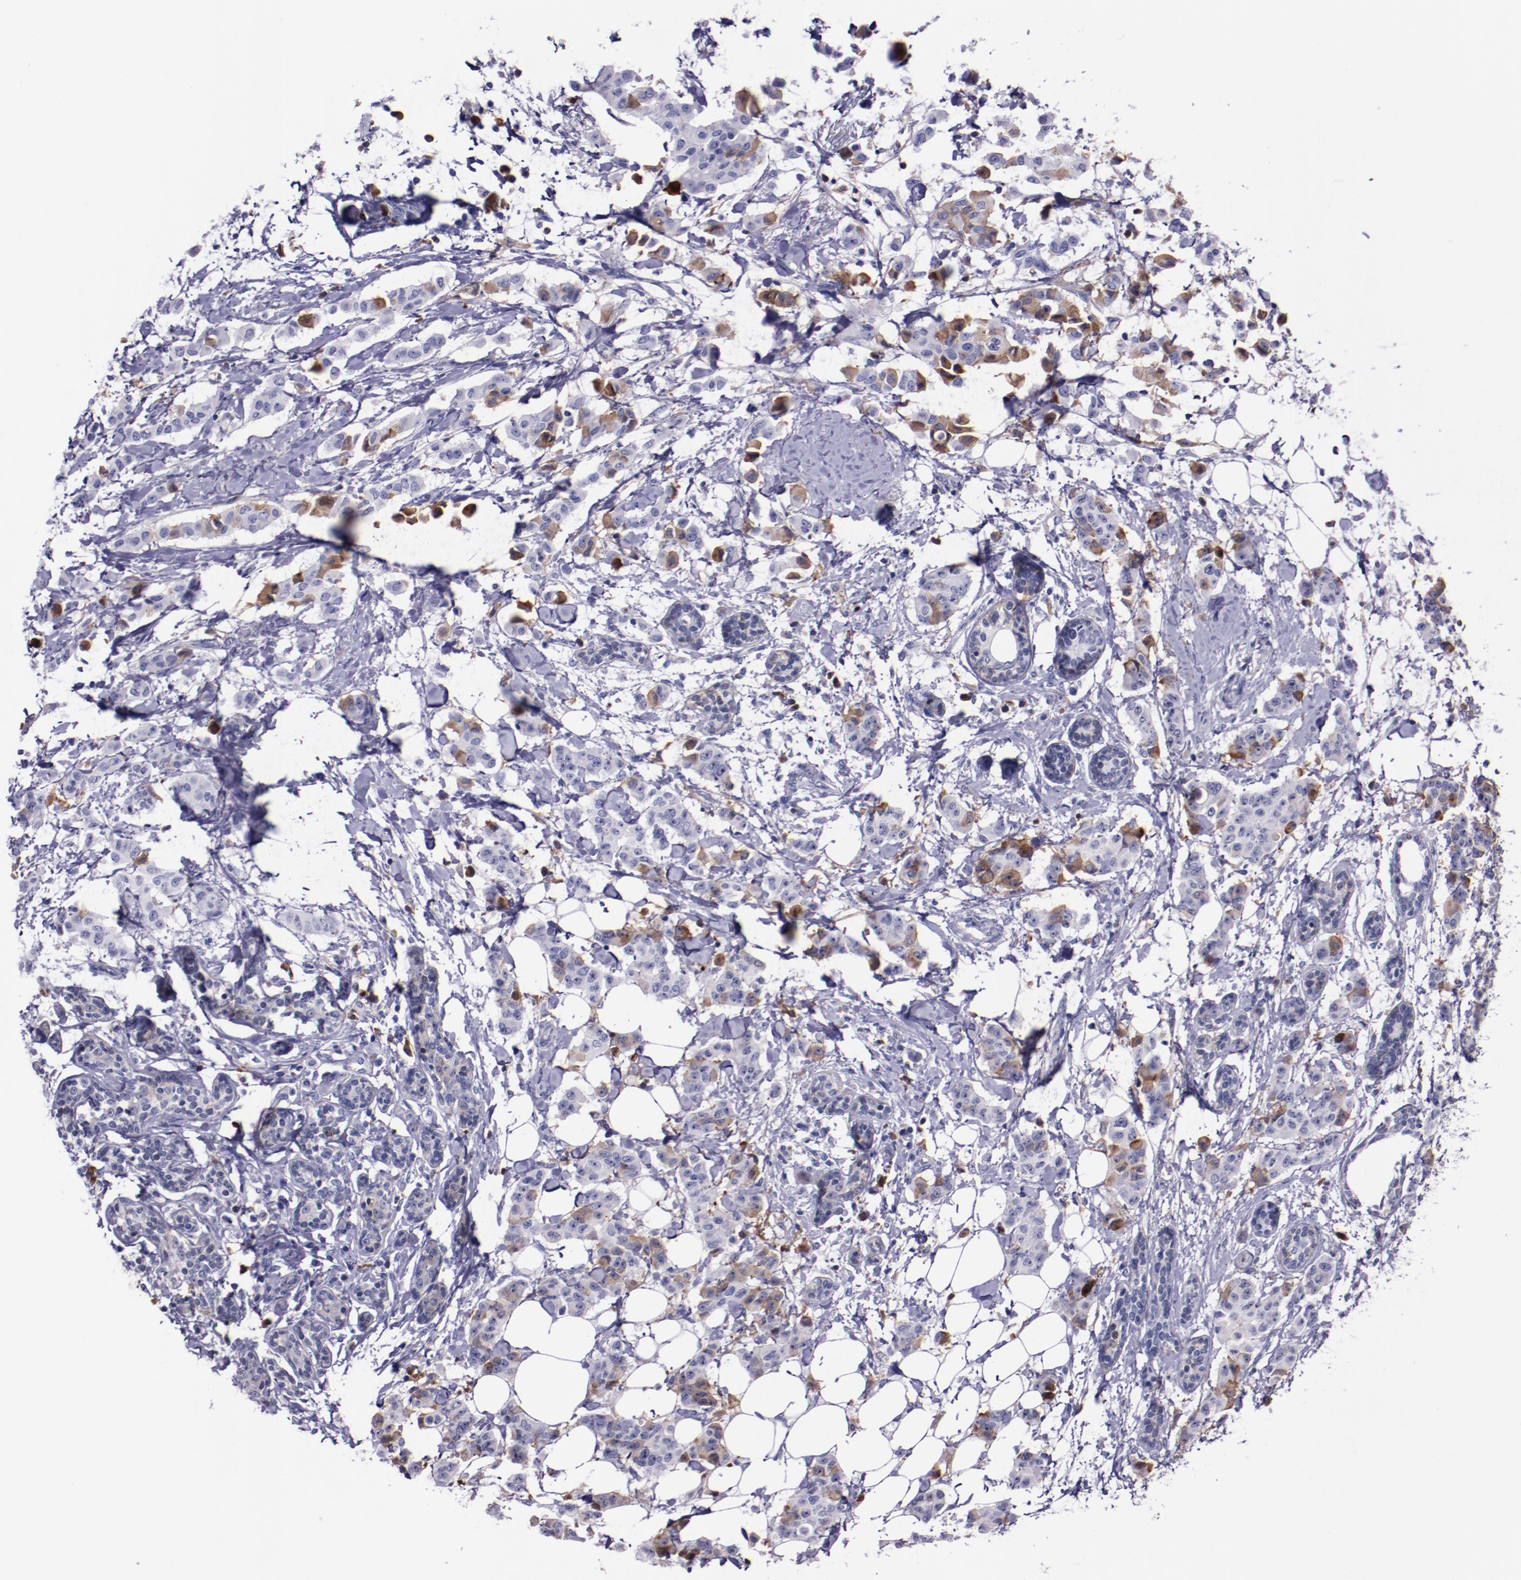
{"staining": {"intensity": "weak", "quantity": "<25%", "location": "cytoplasmic/membranous"}, "tissue": "breast cancer", "cell_type": "Tumor cells", "image_type": "cancer", "snomed": [{"axis": "morphology", "description": "Duct carcinoma"}, {"axis": "topography", "description": "Breast"}], "caption": "Tumor cells are negative for brown protein staining in breast invasive ductal carcinoma.", "gene": "APOH", "patient": {"sex": "female", "age": 40}}